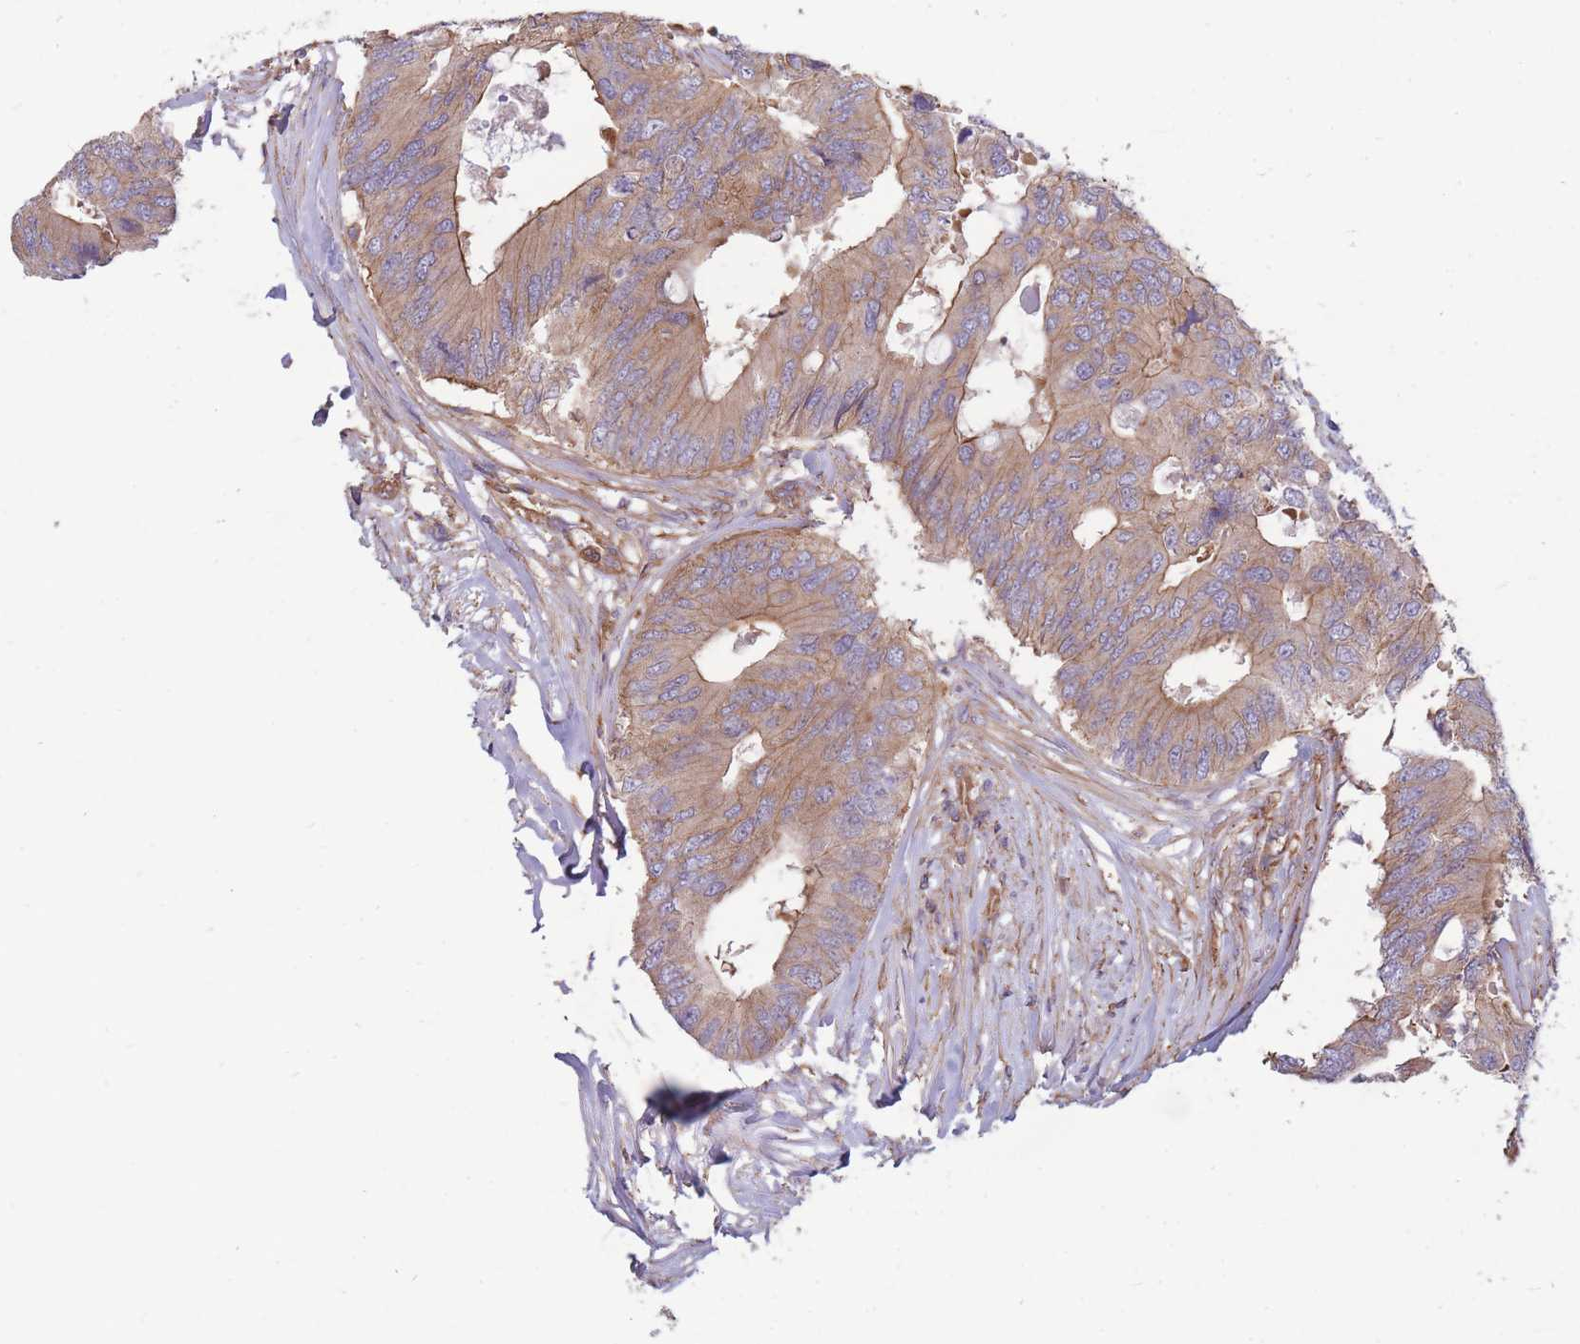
{"staining": {"intensity": "weak", "quantity": "25%-75%", "location": "cytoplasmic/membranous"}, "tissue": "colorectal cancer", "cell_type": "Tumor cells", "image_type": "cancer", "snomed": [{"axis": "morphology", "description": "Adenocarcinoma, NOS"}, {"axis": "topography", "description": "Colon"}], "caption": "Approximately 25%-75% of tumor cells in human colorectal cancer exhibit weak cytoplasmic/membranous protein expression as visualized by brown immunohistochemical staining.", "gene": "GGA1", "patient": {"sex": "male", "age": 71}}